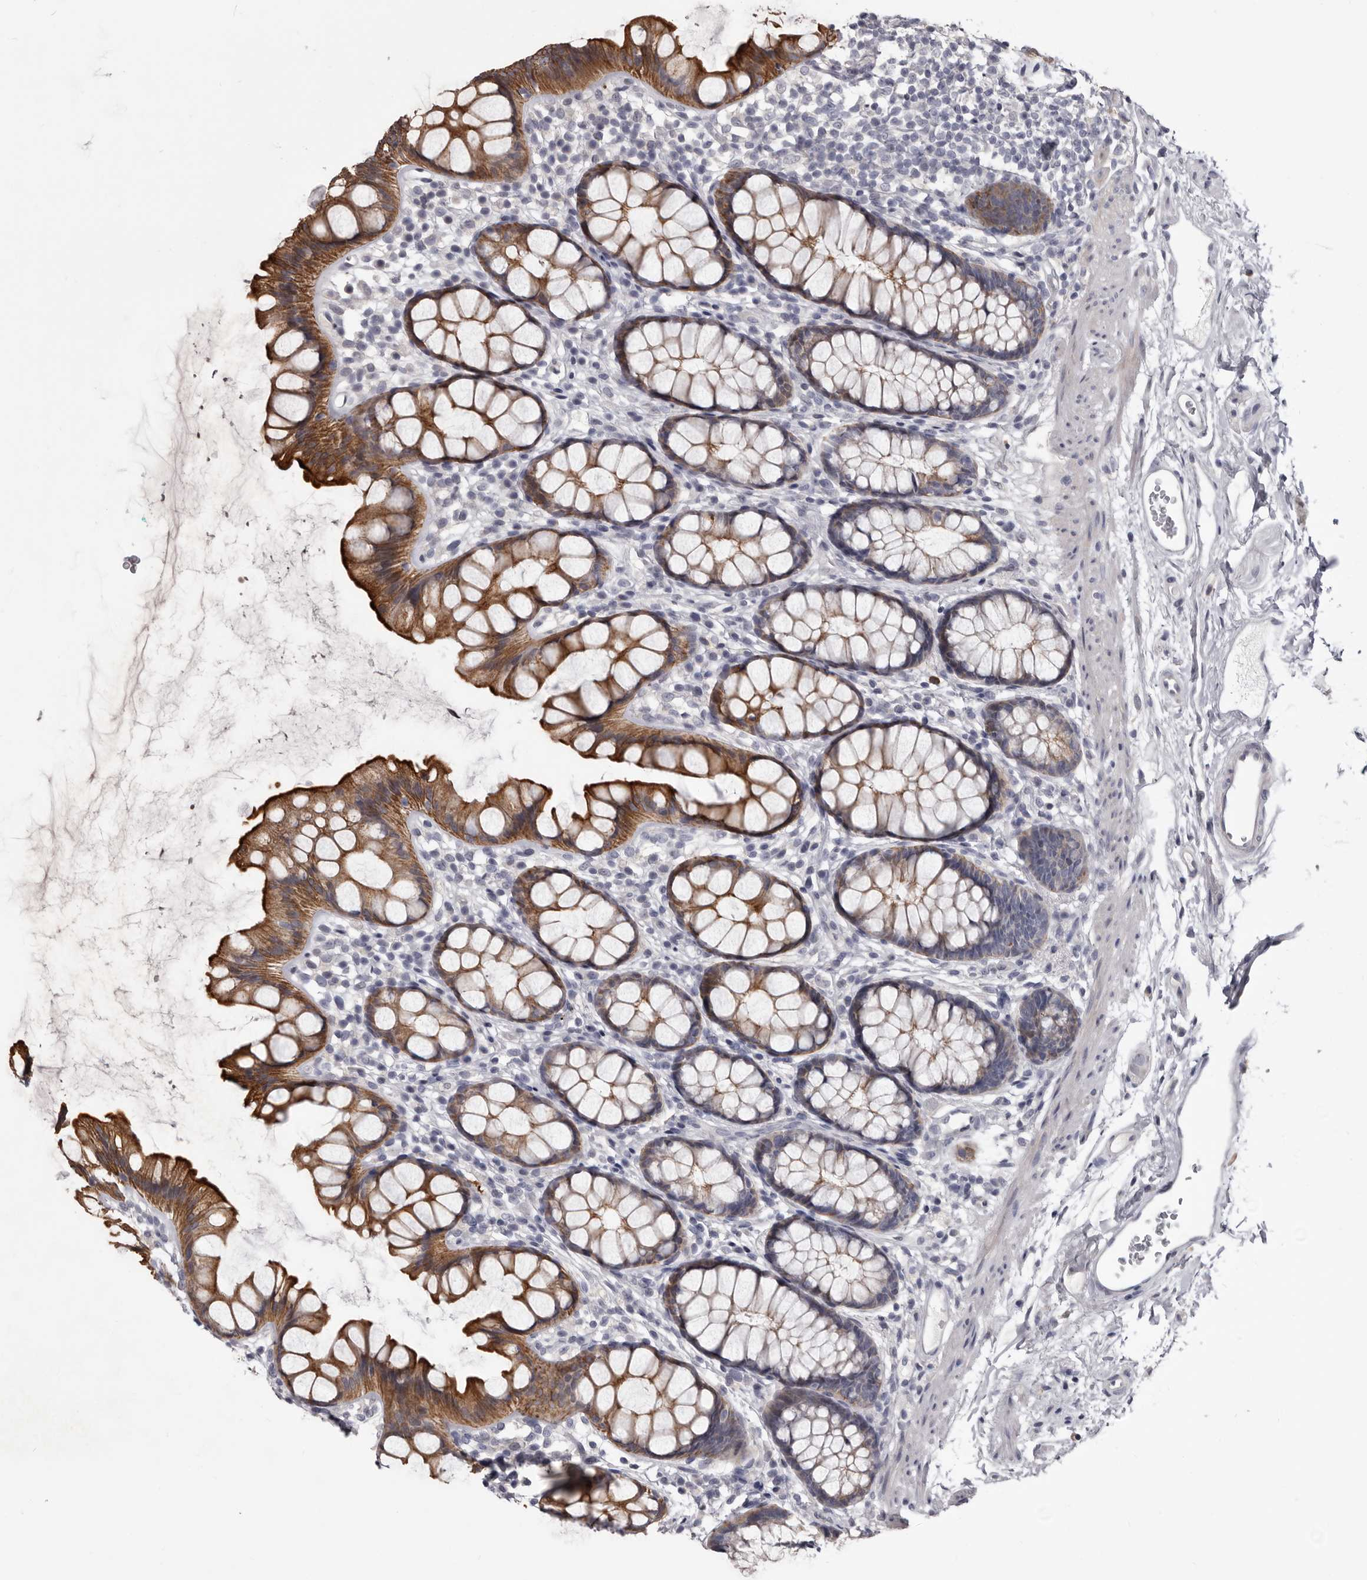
{"staining": {"intensity": "strong", "quantity": ">75%", "location": "cytoplasmic/membranous"}, "tissue": "rectum", "cell_type": "Glandular cells", "image_type": "normal", "snomed": [{"axis": "morphology", "description": "Normal tissue, NOS"}, {"axis": "topography", "description": "Rectum"}], "caption": "A high amount of strong cytoplasmic/membranous positivity is seen in about >75% of glandular cells in benign rectum. The staining is performed using DAB (3,3'-diaminobenzidine) brown chromogen to label protein expression. The nuclei are counter-stained blue using hematoxylin.", "gene": "LPAR6", "patient": {"sex": "female", "age": 65}}